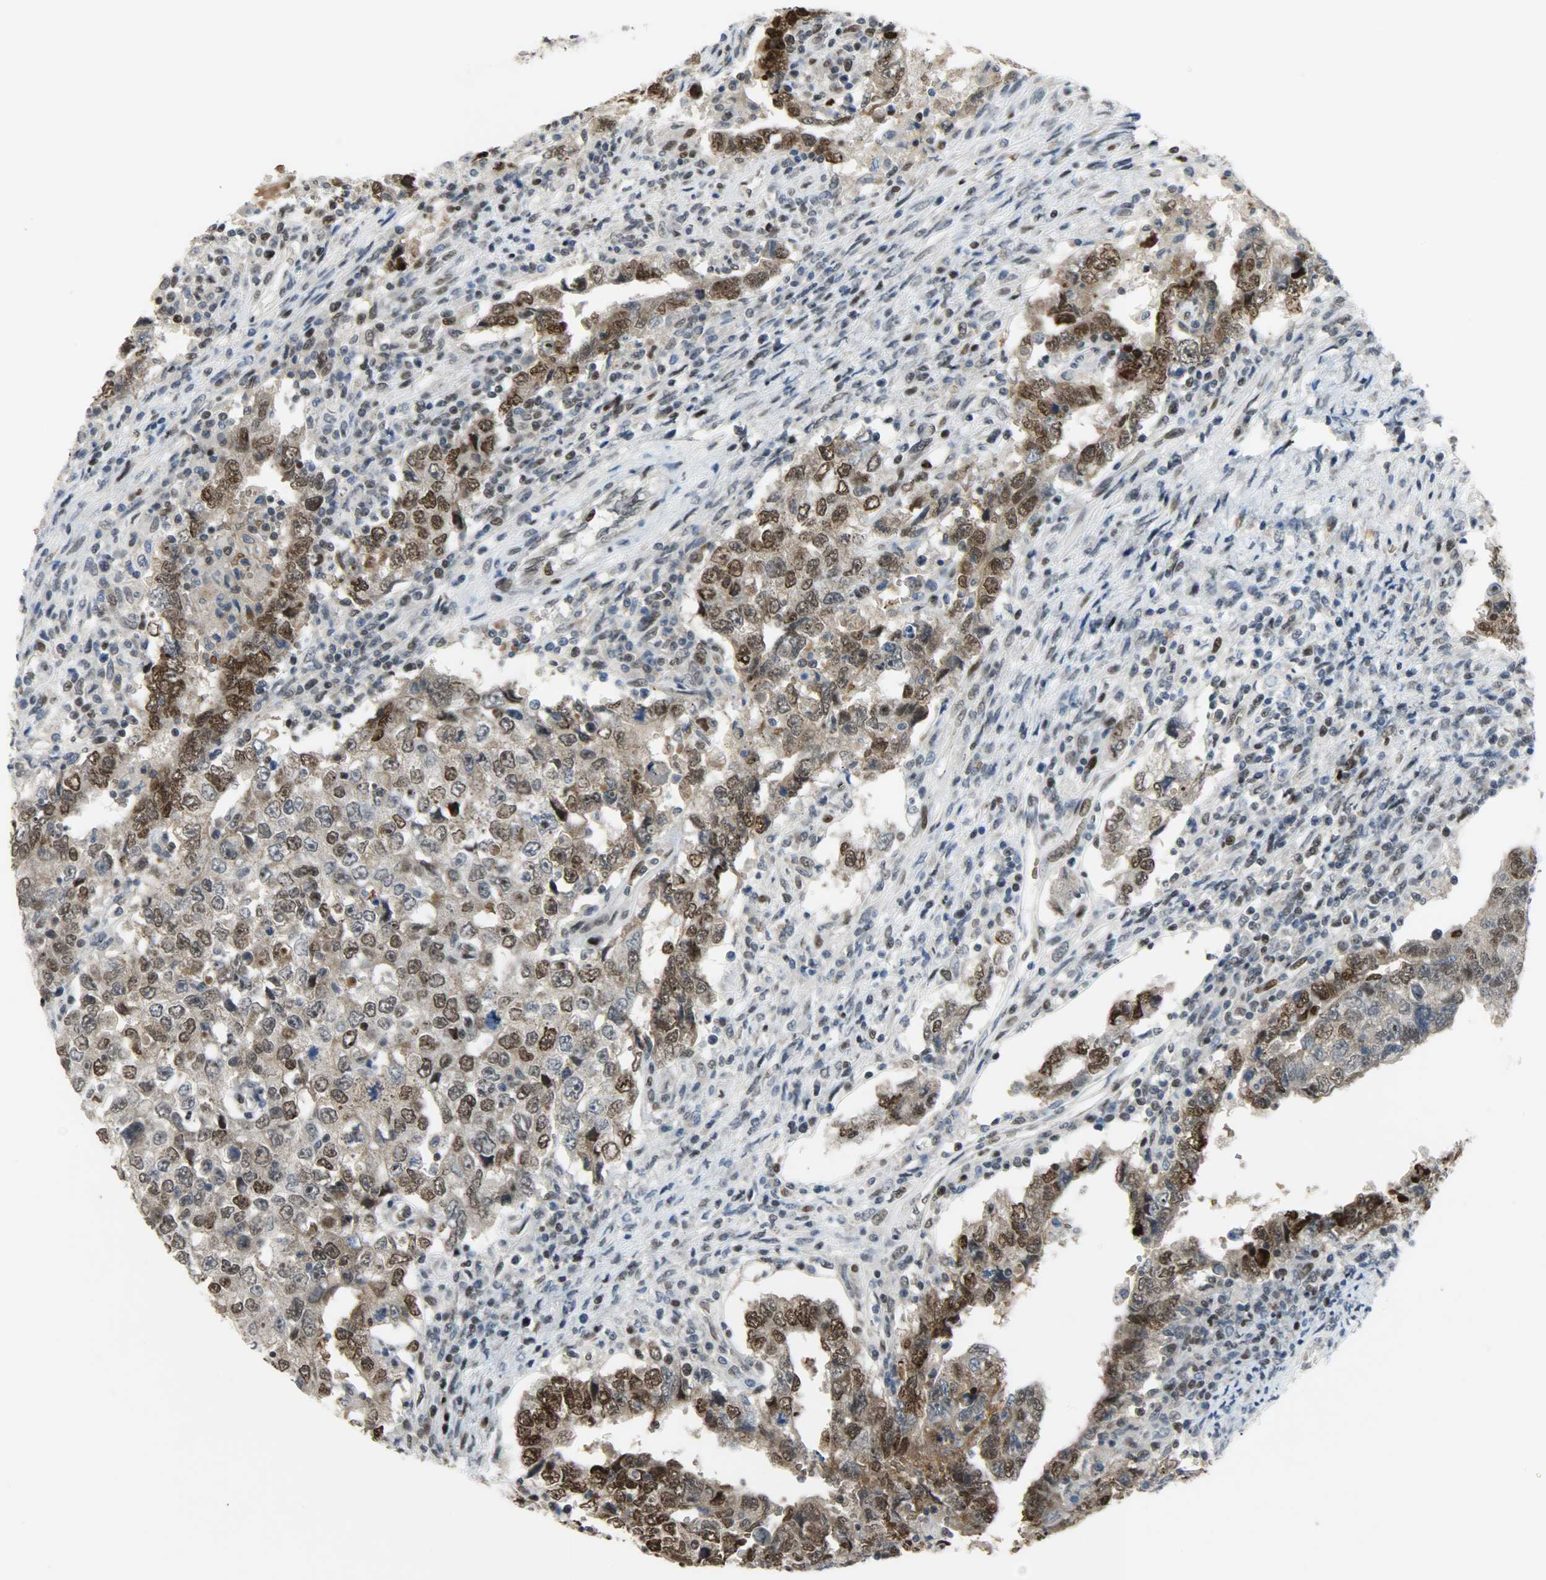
{"staining": {"intensity": "strong", "quantity": ">75%", "location": "cytoplasmic/membranous,nuclear"}, "tissue": "testis cancer", "cell_type": "Tumor cells", "image_type": "cancer", "snomed": [{"axis": "morphology", "description": "Carcinoma, Embryonal, NOS"}, {"axis": "topography", "description": "Testis"}], "caption": "A photomicrograph of human testis embryonal carcinoma stained for a protein reveals strong cytoplasmic/membranous and nuclear brown staining in tumor cells.", "gene": "SNAI1", "patient": {"sex": "male", "age": 26}}